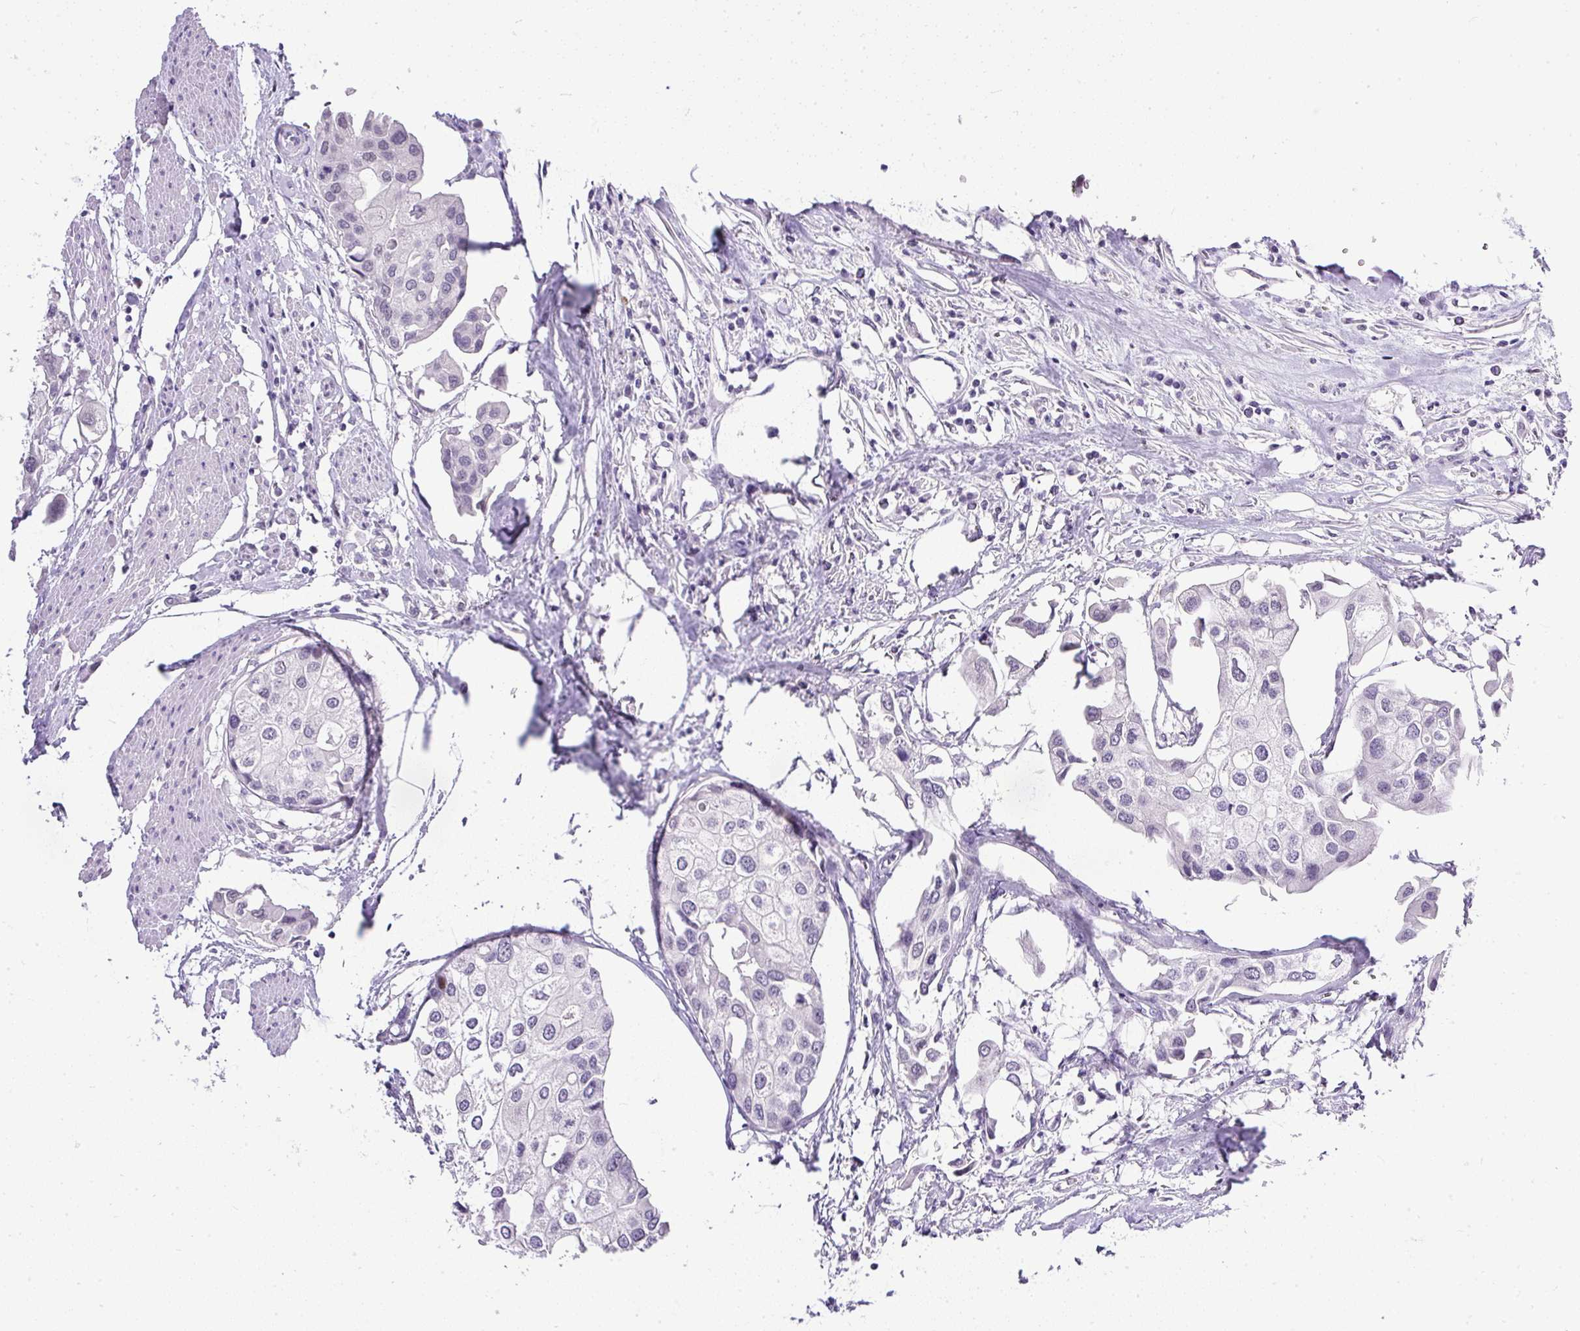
{"staining": {"intensity": "negative", "quantity": "none", "location": "none"}, "tissue": "urothelial cancer", "cell_type": "Tumor cells", "image_type": "cancer", "snomed": [{"axis": "morphology", "description": "Urothelial carcinoma, High grade"}, {"axis": "topography", "description": "Urinary bladder"}], "caption": "Photomicrograph shows no significant protein positivity in tumor cells of high-grade urothelial carcinoma.", "gene": "WNT10B", "patient": {"sex": "male", "age": 64}}